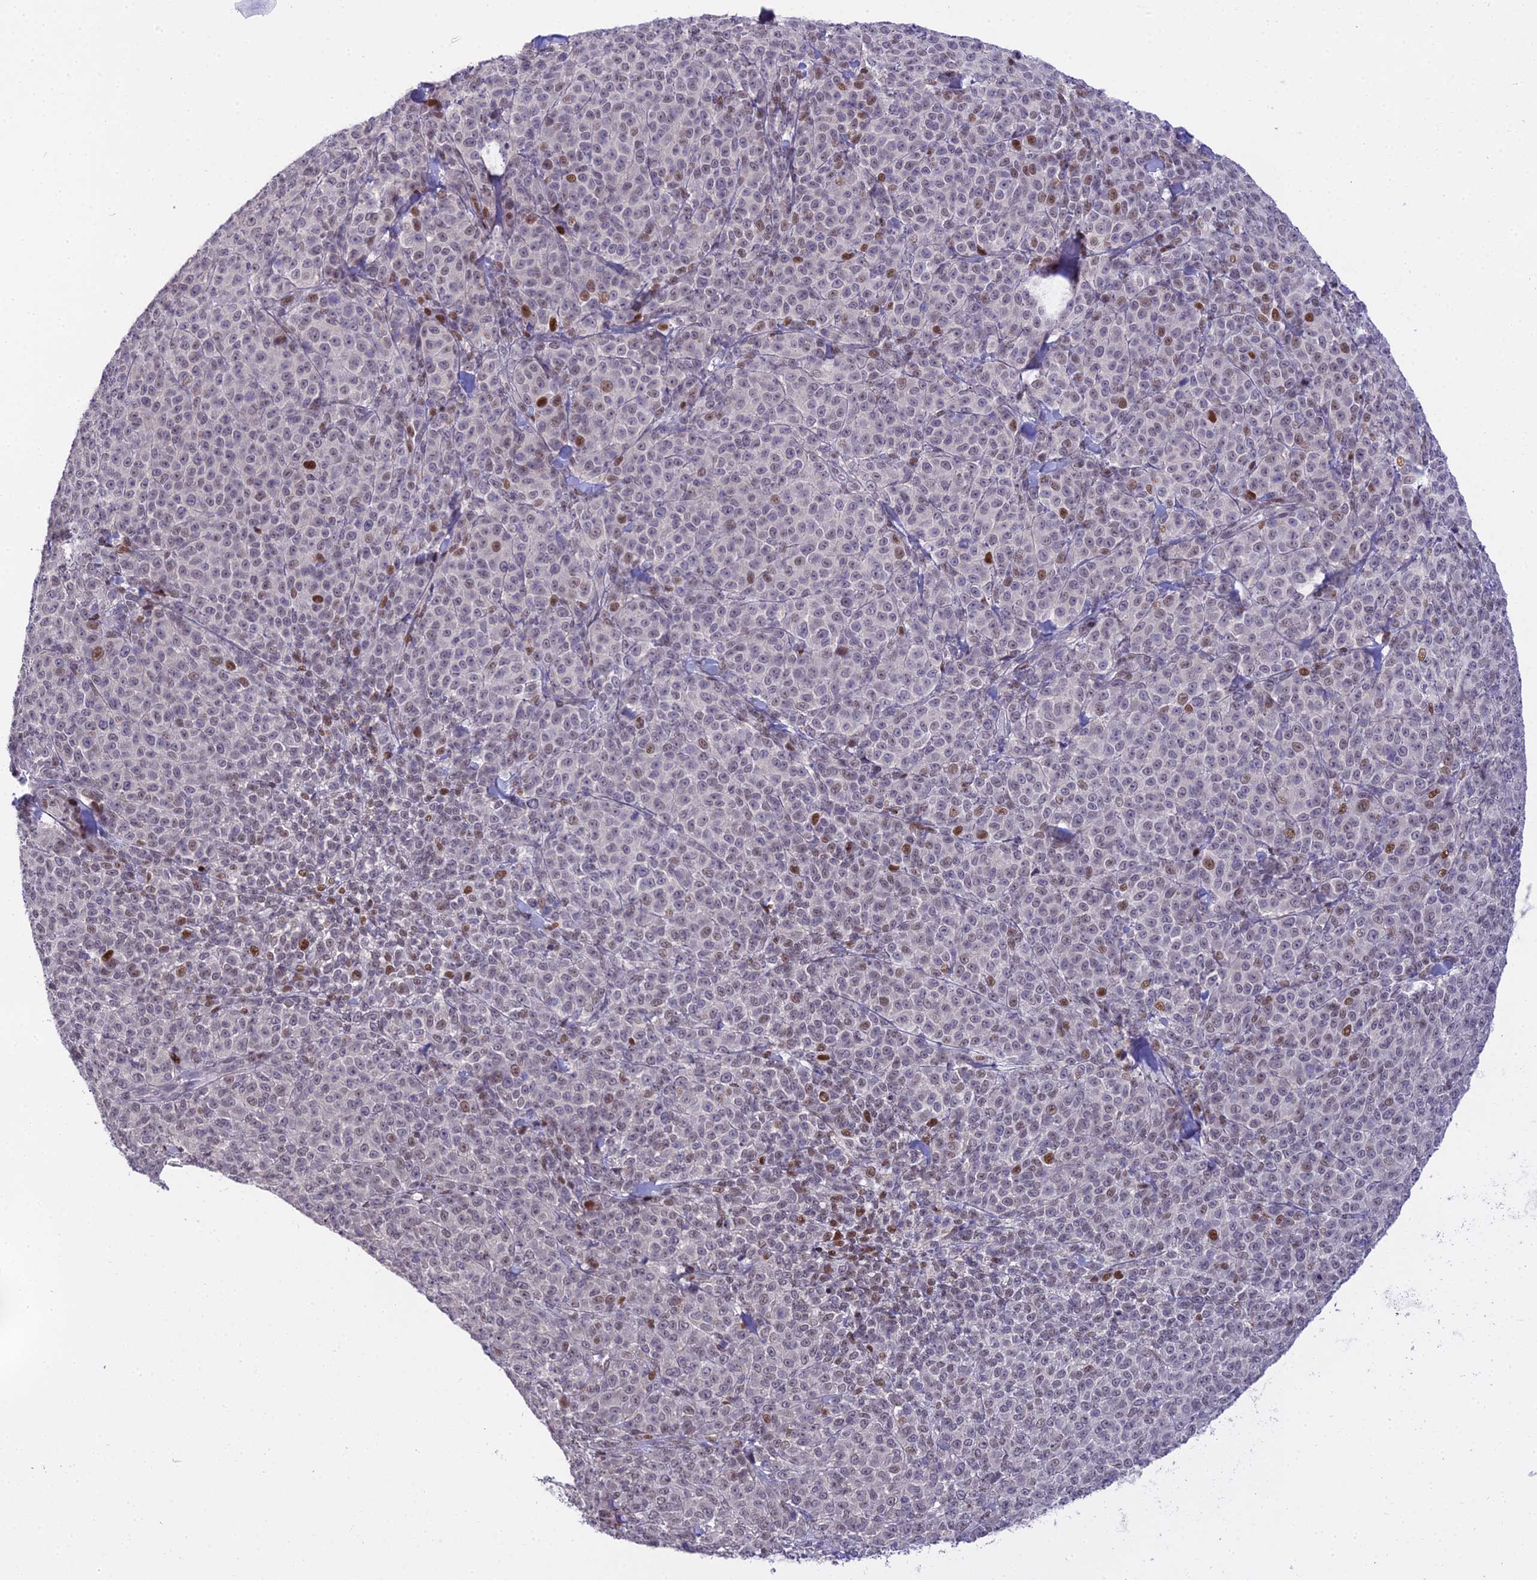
{"staining": {"intensity": "moderate", "quantity": "<25%", "location": "nuclear"}, "tissue": "melanoma", "cell_type": "Tumor cells", "image_type": "cancer", "snomed": [{"axis": "morphology", "description": "Normal tissue, NOS"}, {"axis": "morphology", "description": "Malignant melanoma, NOS"}, {"axis": "topography", "description": "Skin"}], "caption": "Malignant melanoma was stained to show a protein in brown. There is low levels of moderate nuclear positivity in about <25% of tumor cells.", "gene": "ZNF707", "patient": {"sex": "female", "age": 34}}